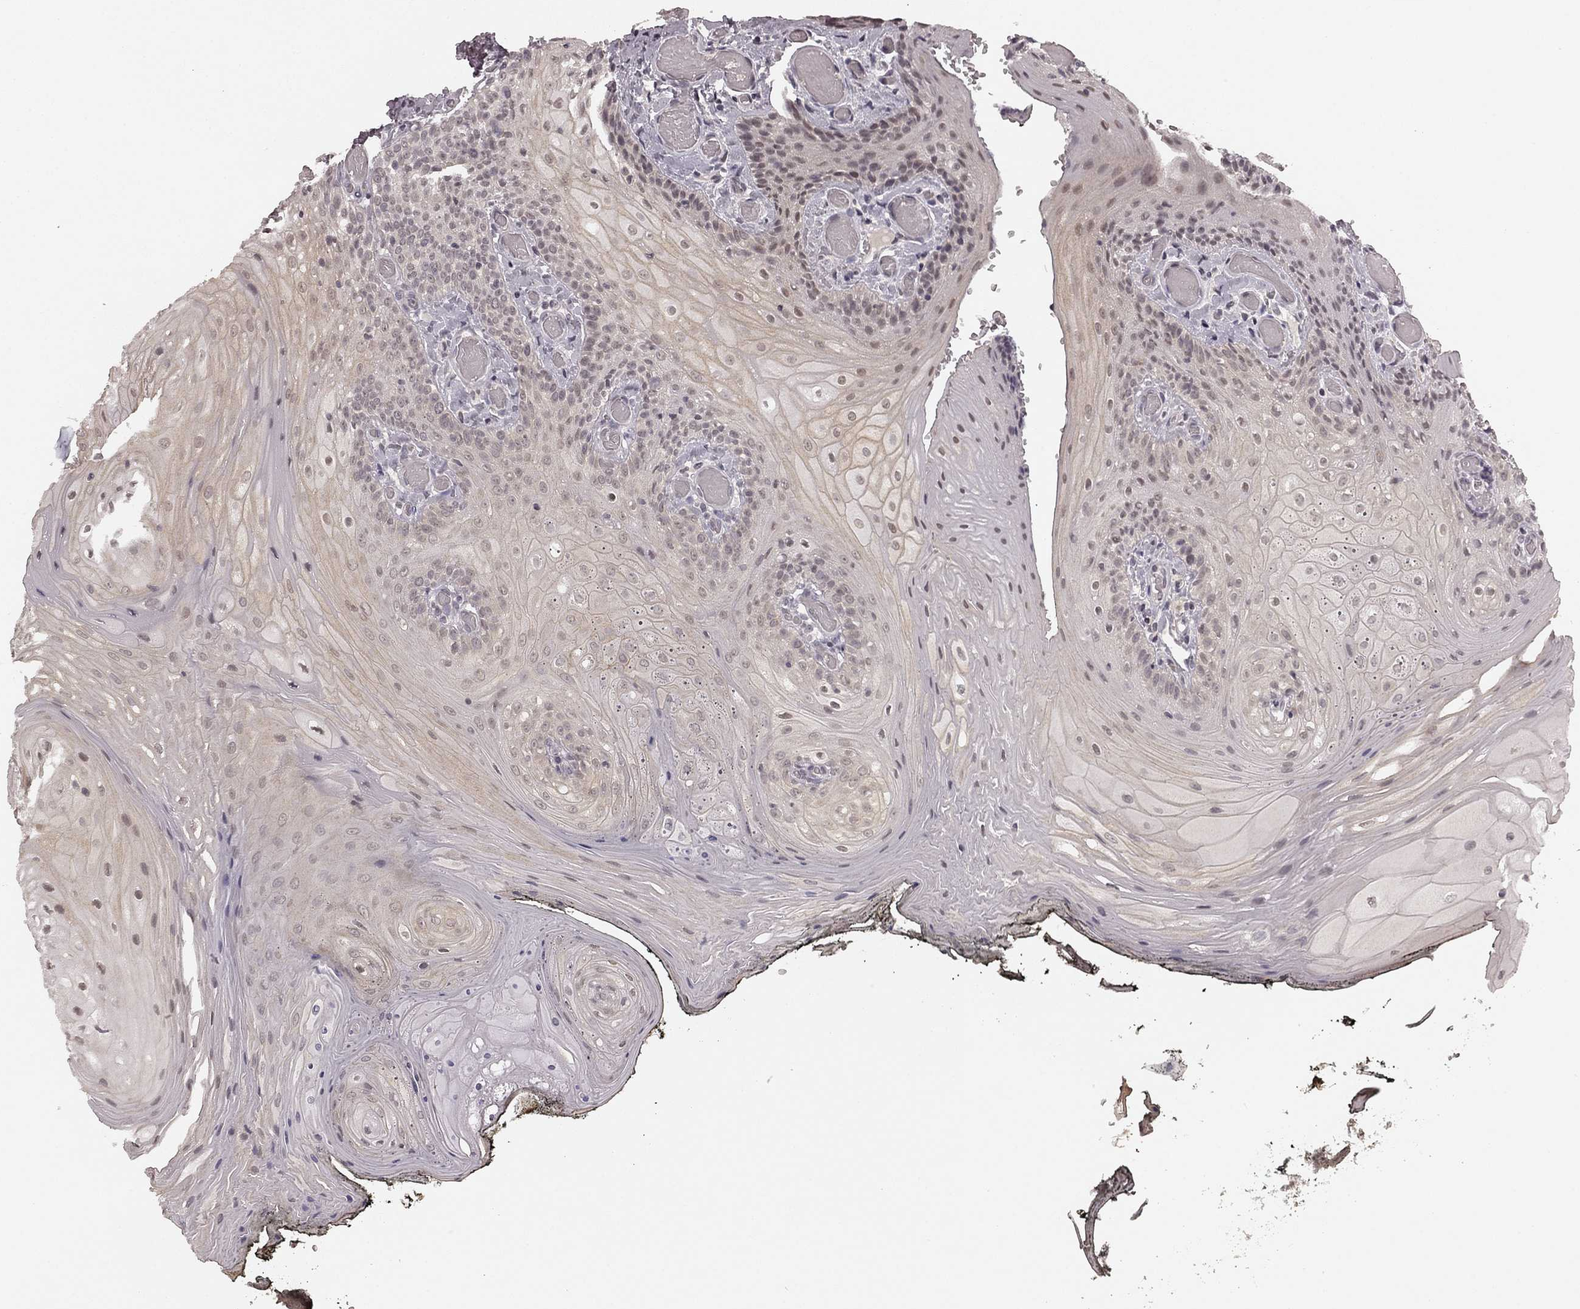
{"staining": {"intensity": "weak", "quantity": "25%-75%", "location": "cytoplasmic/membranous"}, "tissue": "oral mucosa", "cell_type": "Squamous epithelial cells", "image_type": "normal", "snomed": [{"axis": "morphology", "description": "Normal tissue, NOS"}, {"axis": "topography", "description": "Oral tissue"}], "caption": "High-magnification brightfield microscopy of unremarkable oral mucosa stained with DAB (3,3'-diaminobenzidine) (brown) and counterstained with hematoxylin (blue). squamous epithelial cells exhibit weak cytoplasmic/membranous expression is seen in about25%-75% of cells.", "gene": "HCN4", "patient": {"sex": "male", "age": 9}}